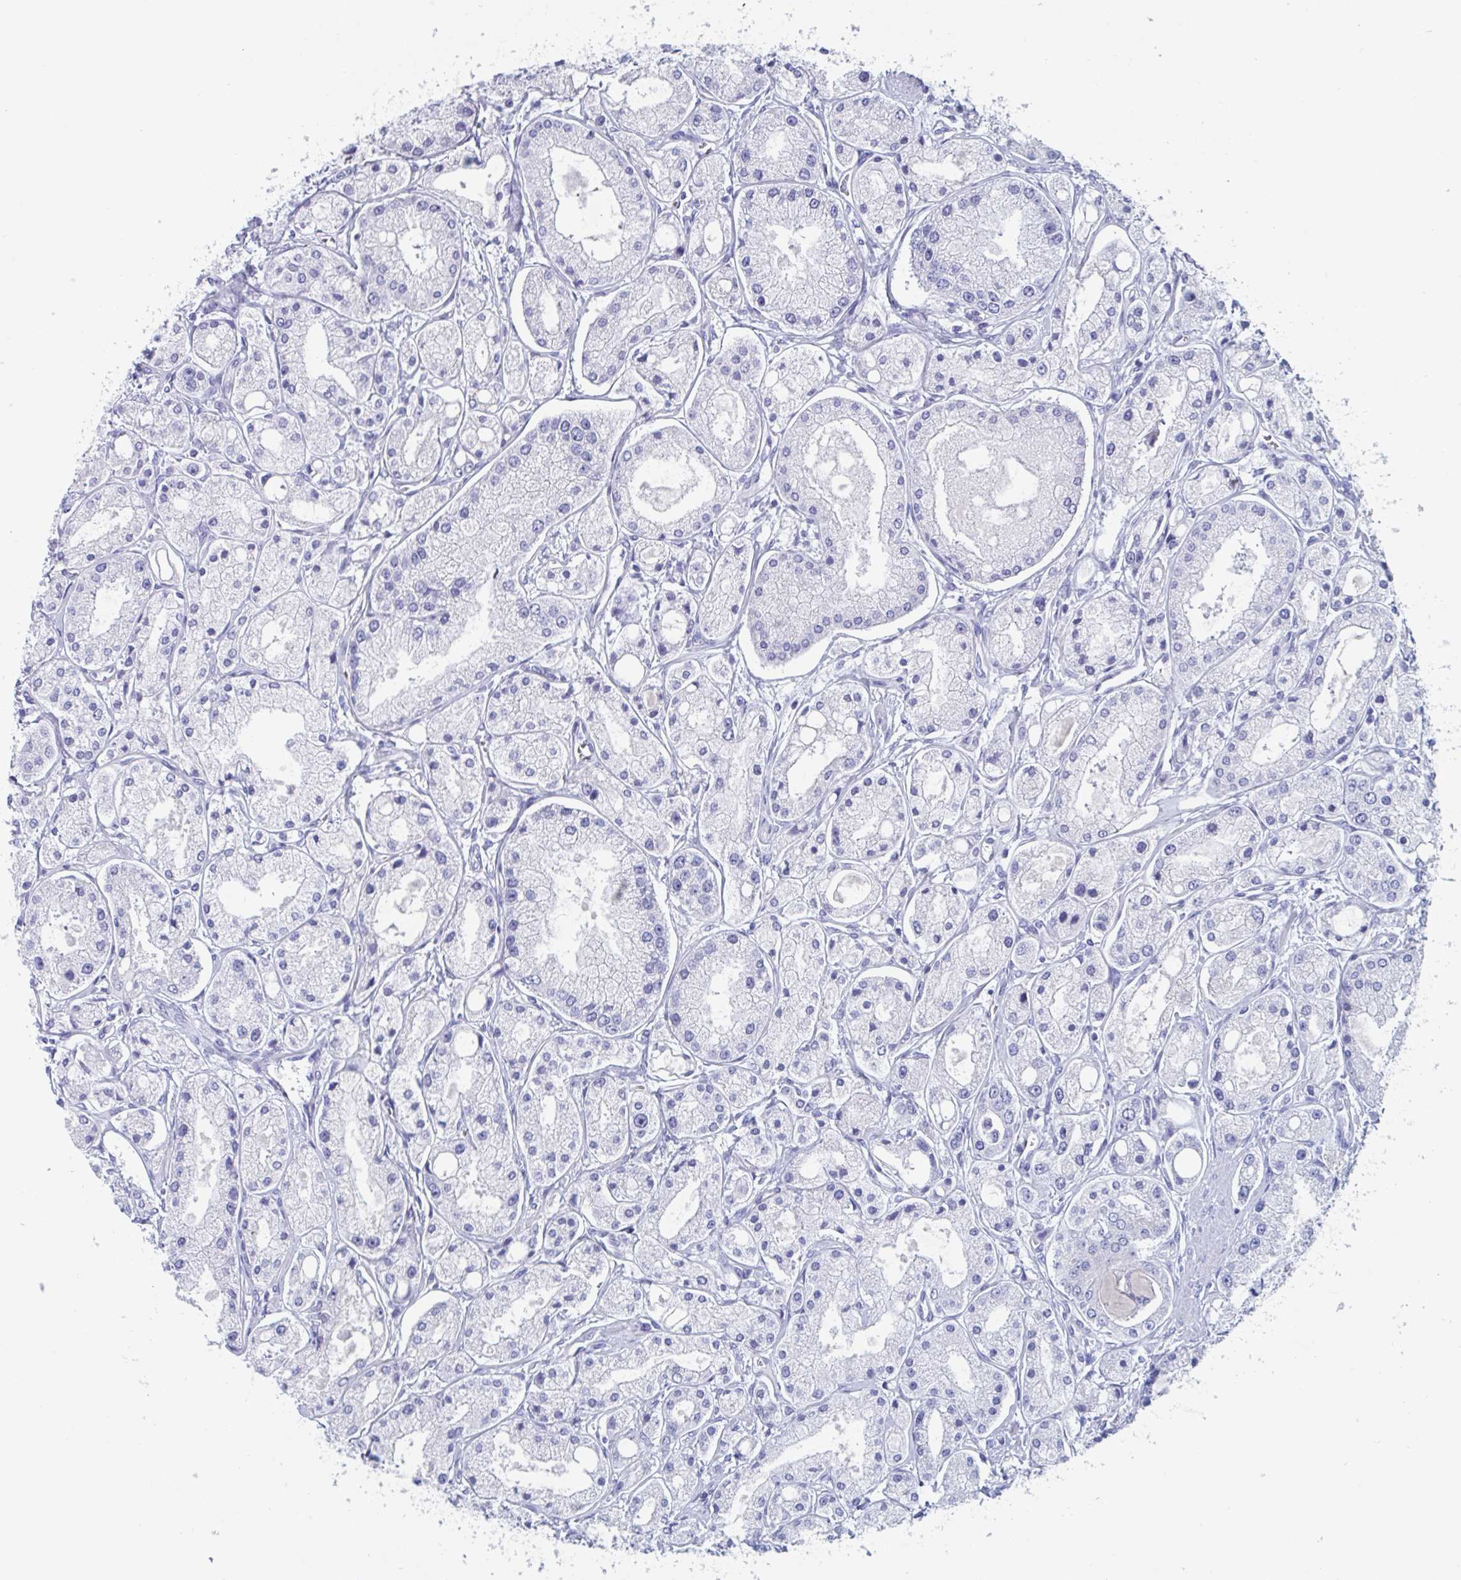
{"staining": {"intensity": "negative", "quantity": "none", "location": "none"}, "tissue": "prostate cancer", "cell_type": "Tumor cells", "image_type": "cancer", "snomed": [{"axis": "morphology", "description": "Adenocarcinoma, High grade"}, {"axis": "topography", "description": "Prostate"}], "caption": "Tumor cells are negative for brown protein staining in prostate cancer (high-grade adenocarcinoma). (DAB immunohistochemistry, high magnification).", "gene": "DPEP3", "patient": {"sex": "male", "age": 66}}